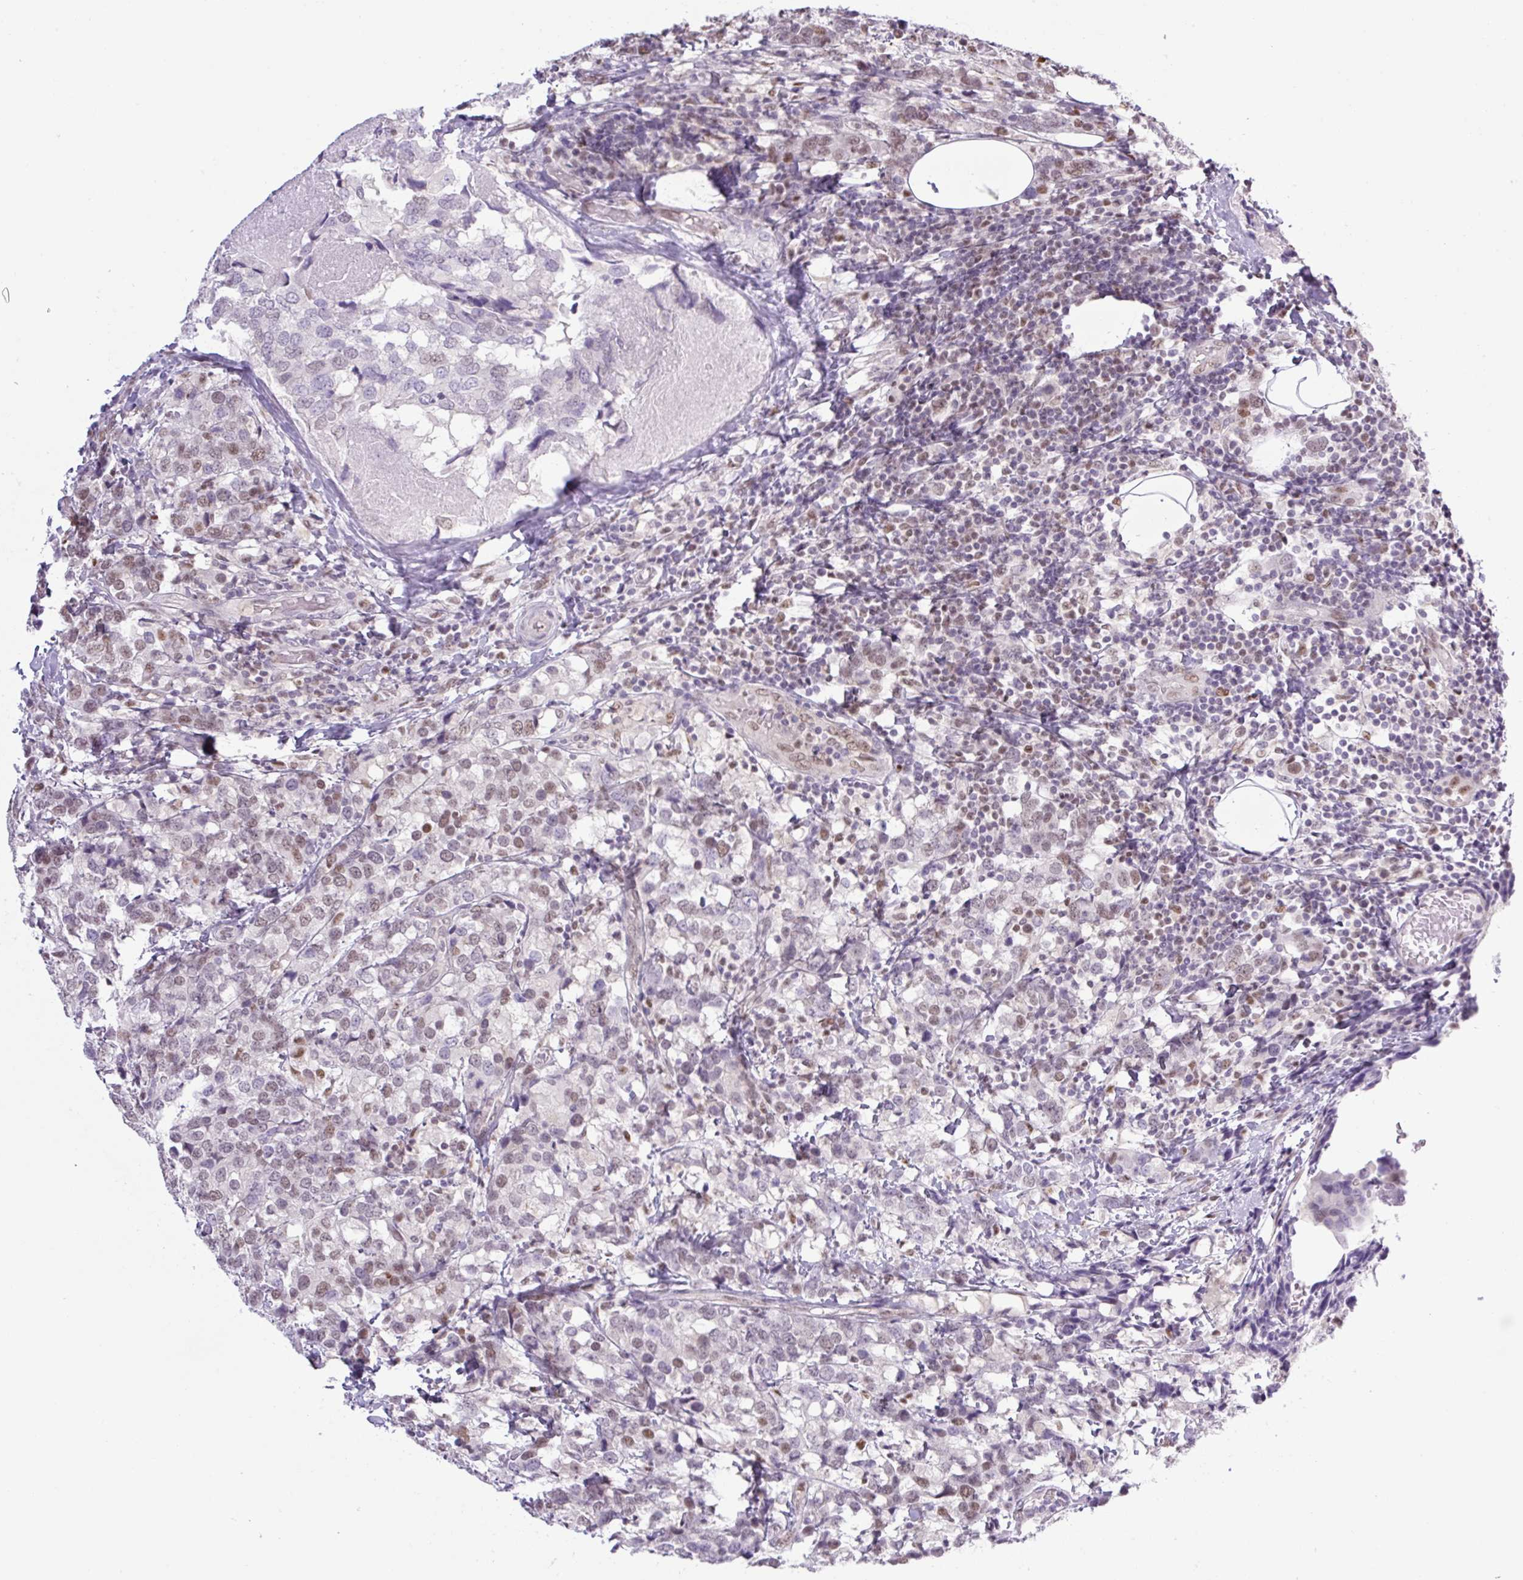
{"staining": {"intensity": "weak", "quantity": "25%-75%", "location": "nuclear"}, "tissue": "breast cancer", "cell_type": "Tumor cells", "image_type": "cancer", "snomed": [{"axis": "morphology", "description": "Lobular carcinoma"}, {"axis": "topography", "description": "Breast"}], "caption": "Protein staining of breast cancer tissue shows weak nuclear expression in approximately 25%-75% of tumor cells. Nuclei are stained in blue.", "gene": "TLE3", "patient": {"sex": "female", "age": 59}}